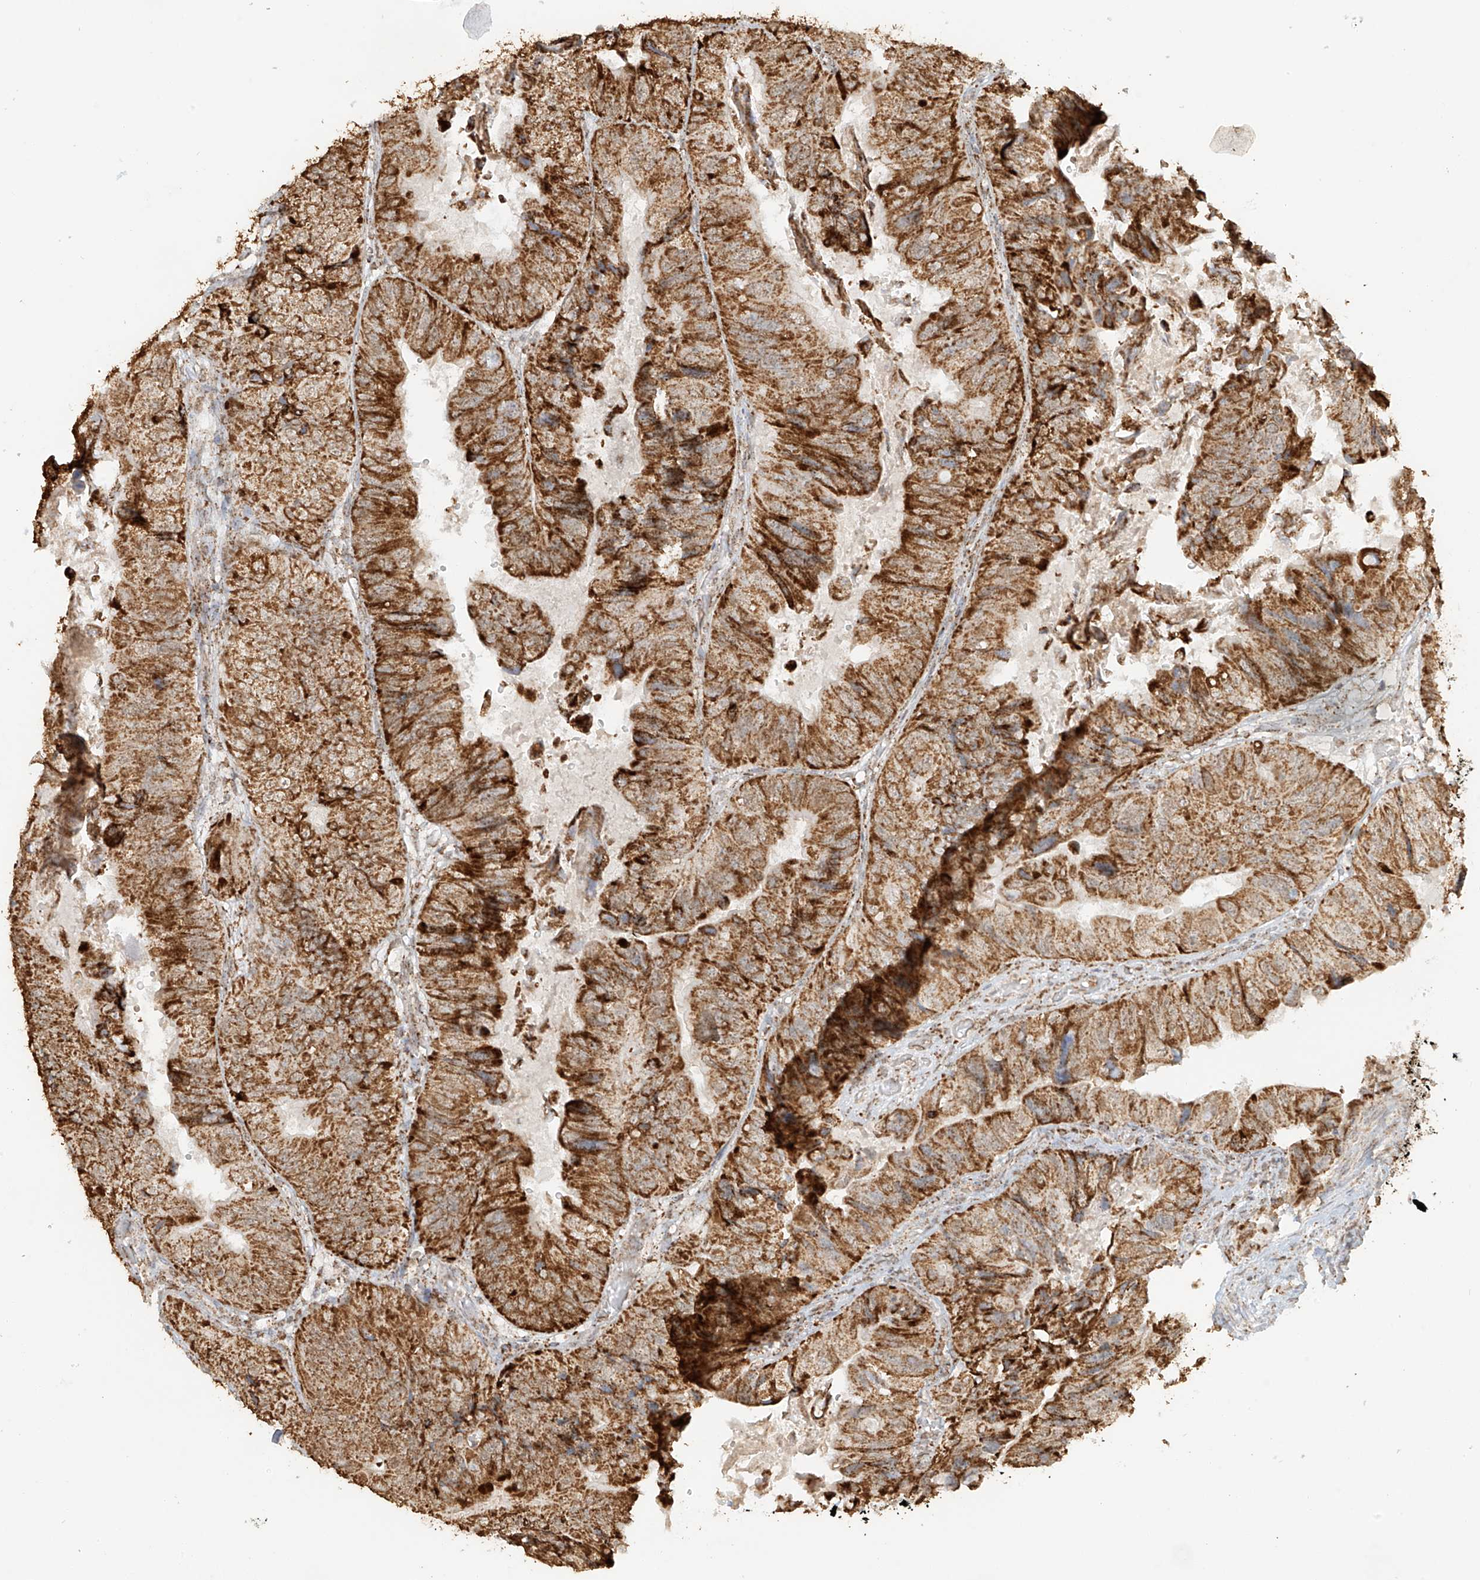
{"staining": {"intensity": "strong", "quantity": ">75%", "location": "cytoplasmic/membranous"}, "tissue": "colorectal cancer", "cell_type": "Tumor cells", "image_type": "cancer", "snomed": [{"axis": "morphology", "description": "Adenocarcinoma, NOS"}, {"axis": "topography", "description": "Rectum"}], "caption": "This histopathology image shows immunohistochemistry (IHC) staining of human colorectal cancer (adenocarcinoma), with high strong cytoplasmic/membranous positivity in approximately >75% of tumor cells.", "gene": "MIPEP", "patient": {"sex": "male", "age": 63}}